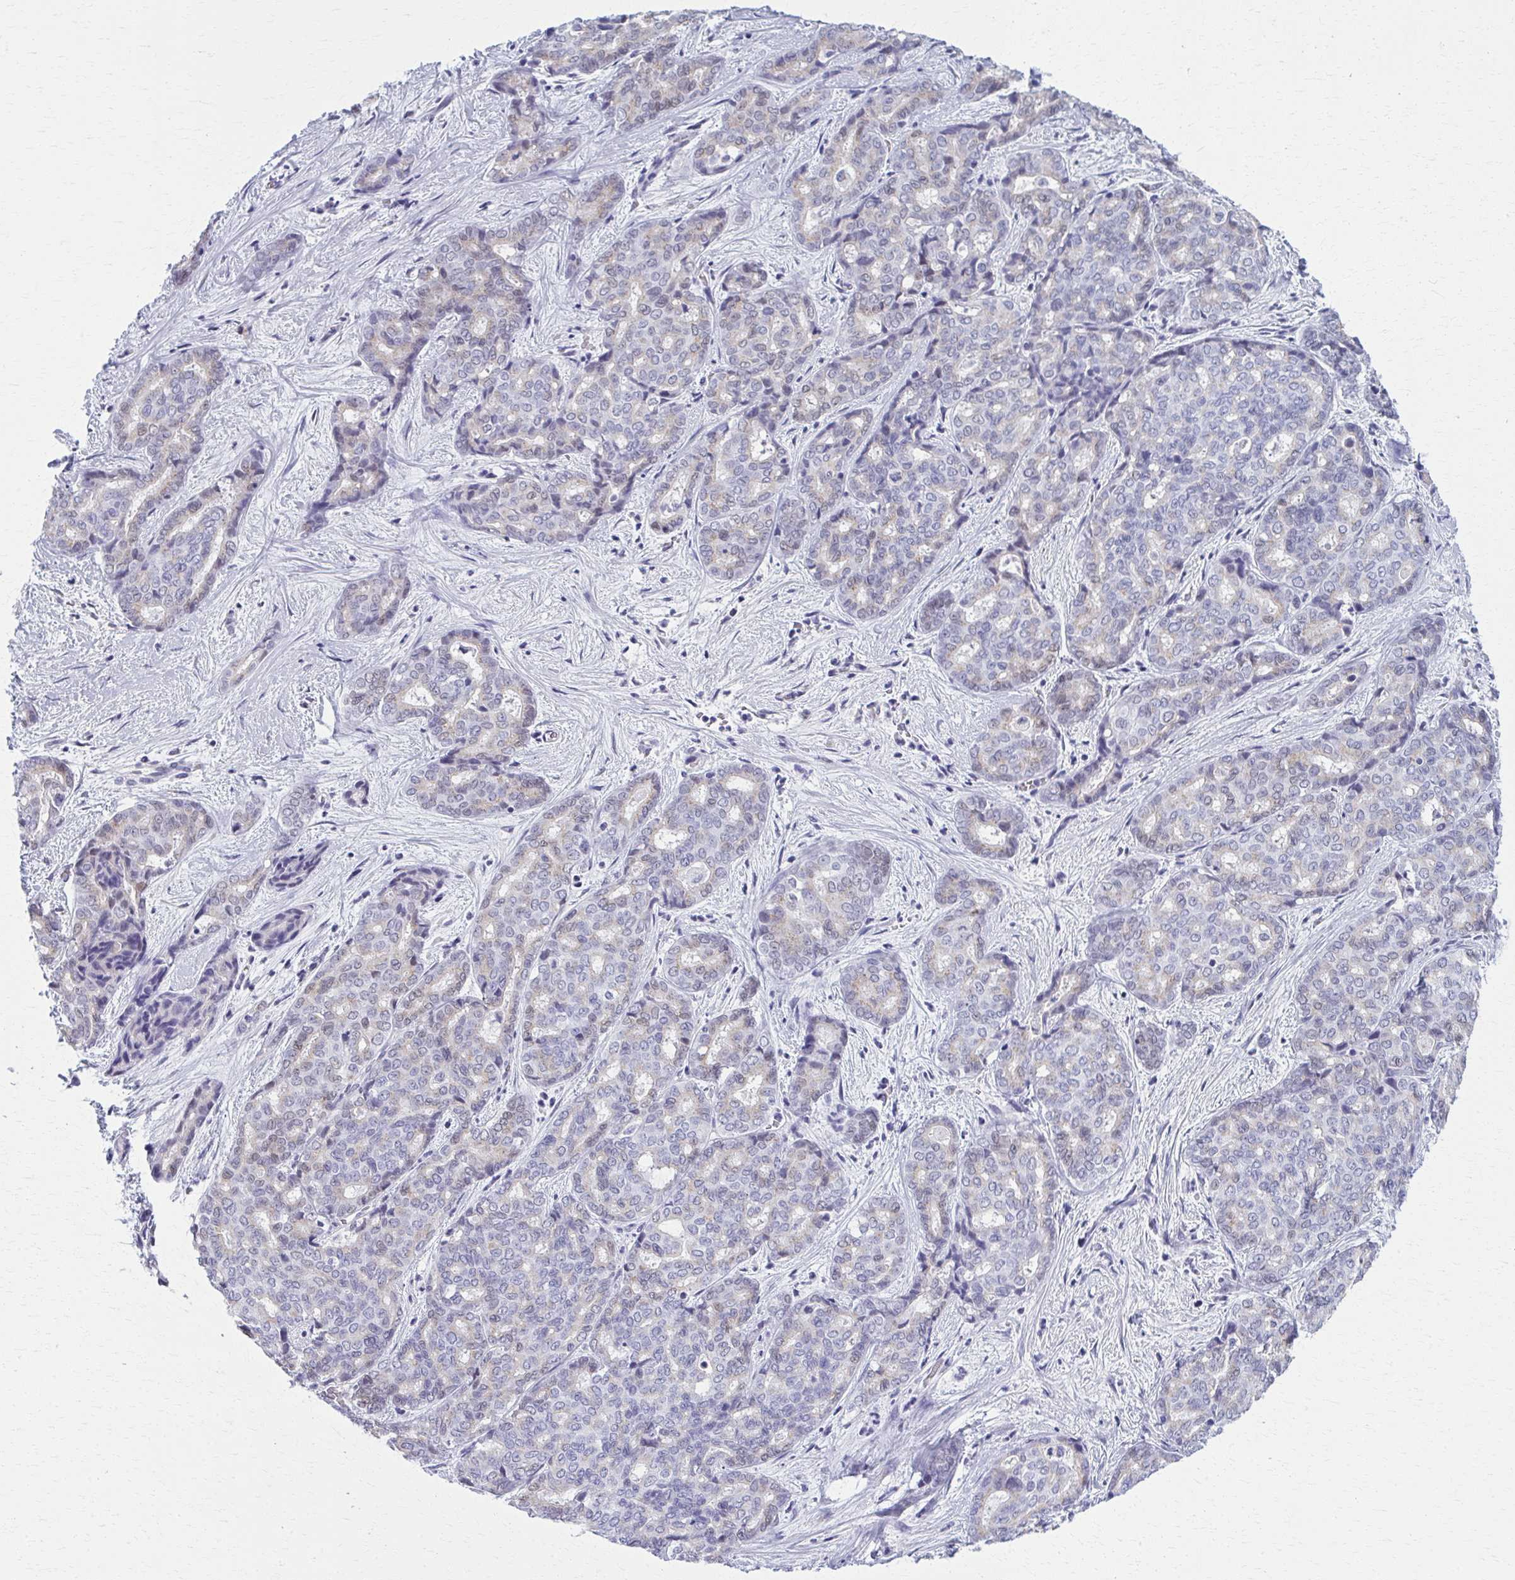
{"staining": {"intensity": "negative", "quantity": "none", "location": "none"}, "tissue": "liver cancer", "cell_type": "Tumor cells", "image_type": "cancer", "snomed": [{"axis": "morphology", "description": "Cholangiocarcinoma"}, {"axis": "topography", "description": "Liver"}], "caption": "This is an IHC photomicrograph of liver cholangiocarcinoma. There is no positivity in tumor cells.", "gene": "SCLY", "patient": {"sex": "female", "age": 64}}